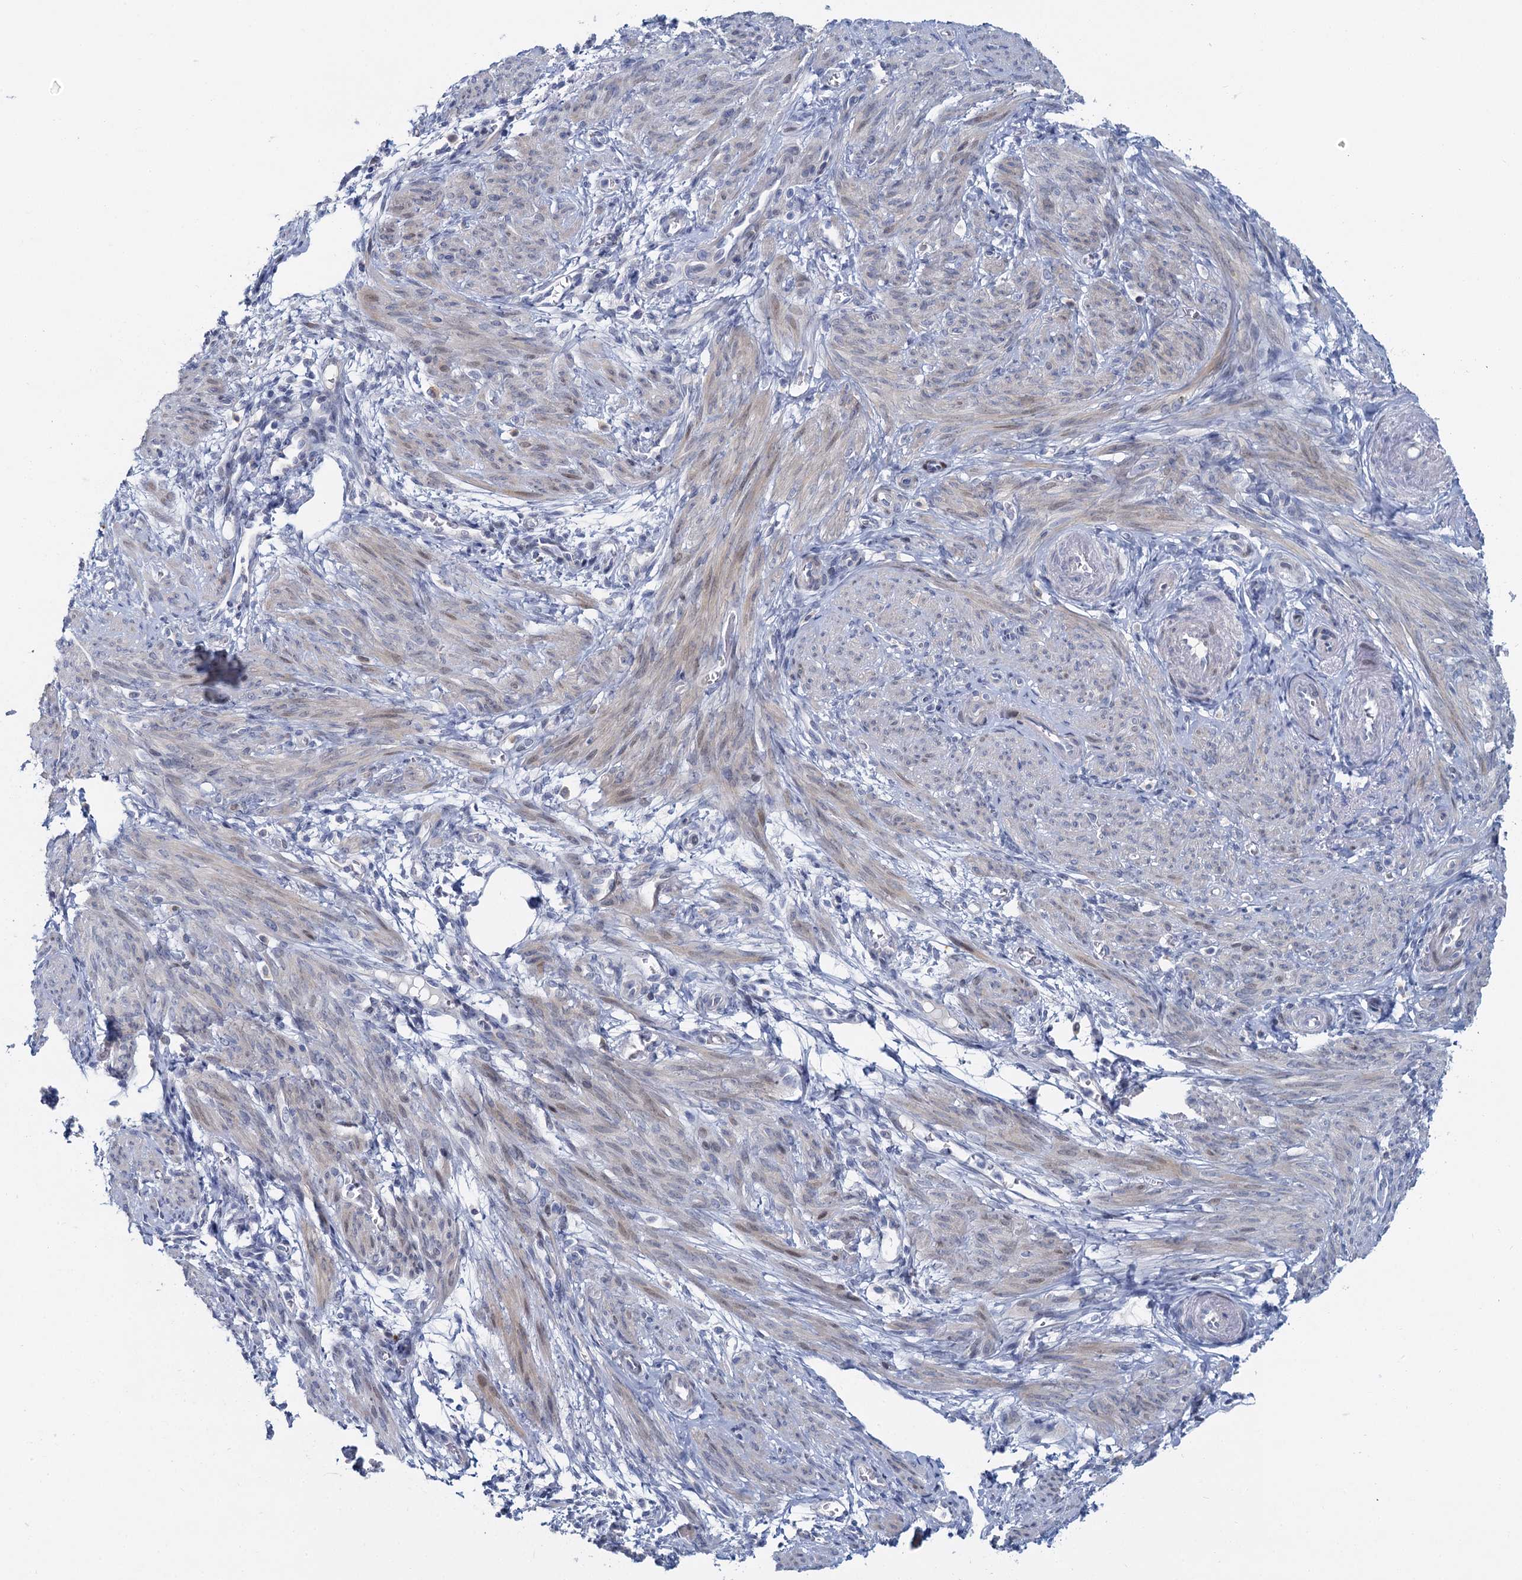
{"staining": {"intensity": "weak", "quantity": "25%-75%", "location": "cytoplasmic/membranous,nuclear"}, "tissue": "smooth muscle", "cell_type": "Smooth muscle cells", "image_type": "normal", "snomed": [{"axis": "morphology", "description": "Normal tissue, NOS"}, {"axis": "topography", "description": "Smooth muscle"}], "caption": "This micrograph displays immunohistochemistry (IHC) staining of unremarkable human smooth muscle, with low weak cytoplasmic/membranous,nuclear expression in approximately 25%-75% of smooth muscle cells.", "gene": "ACRBP", "patient": {"sex": "female", "age": 39}}